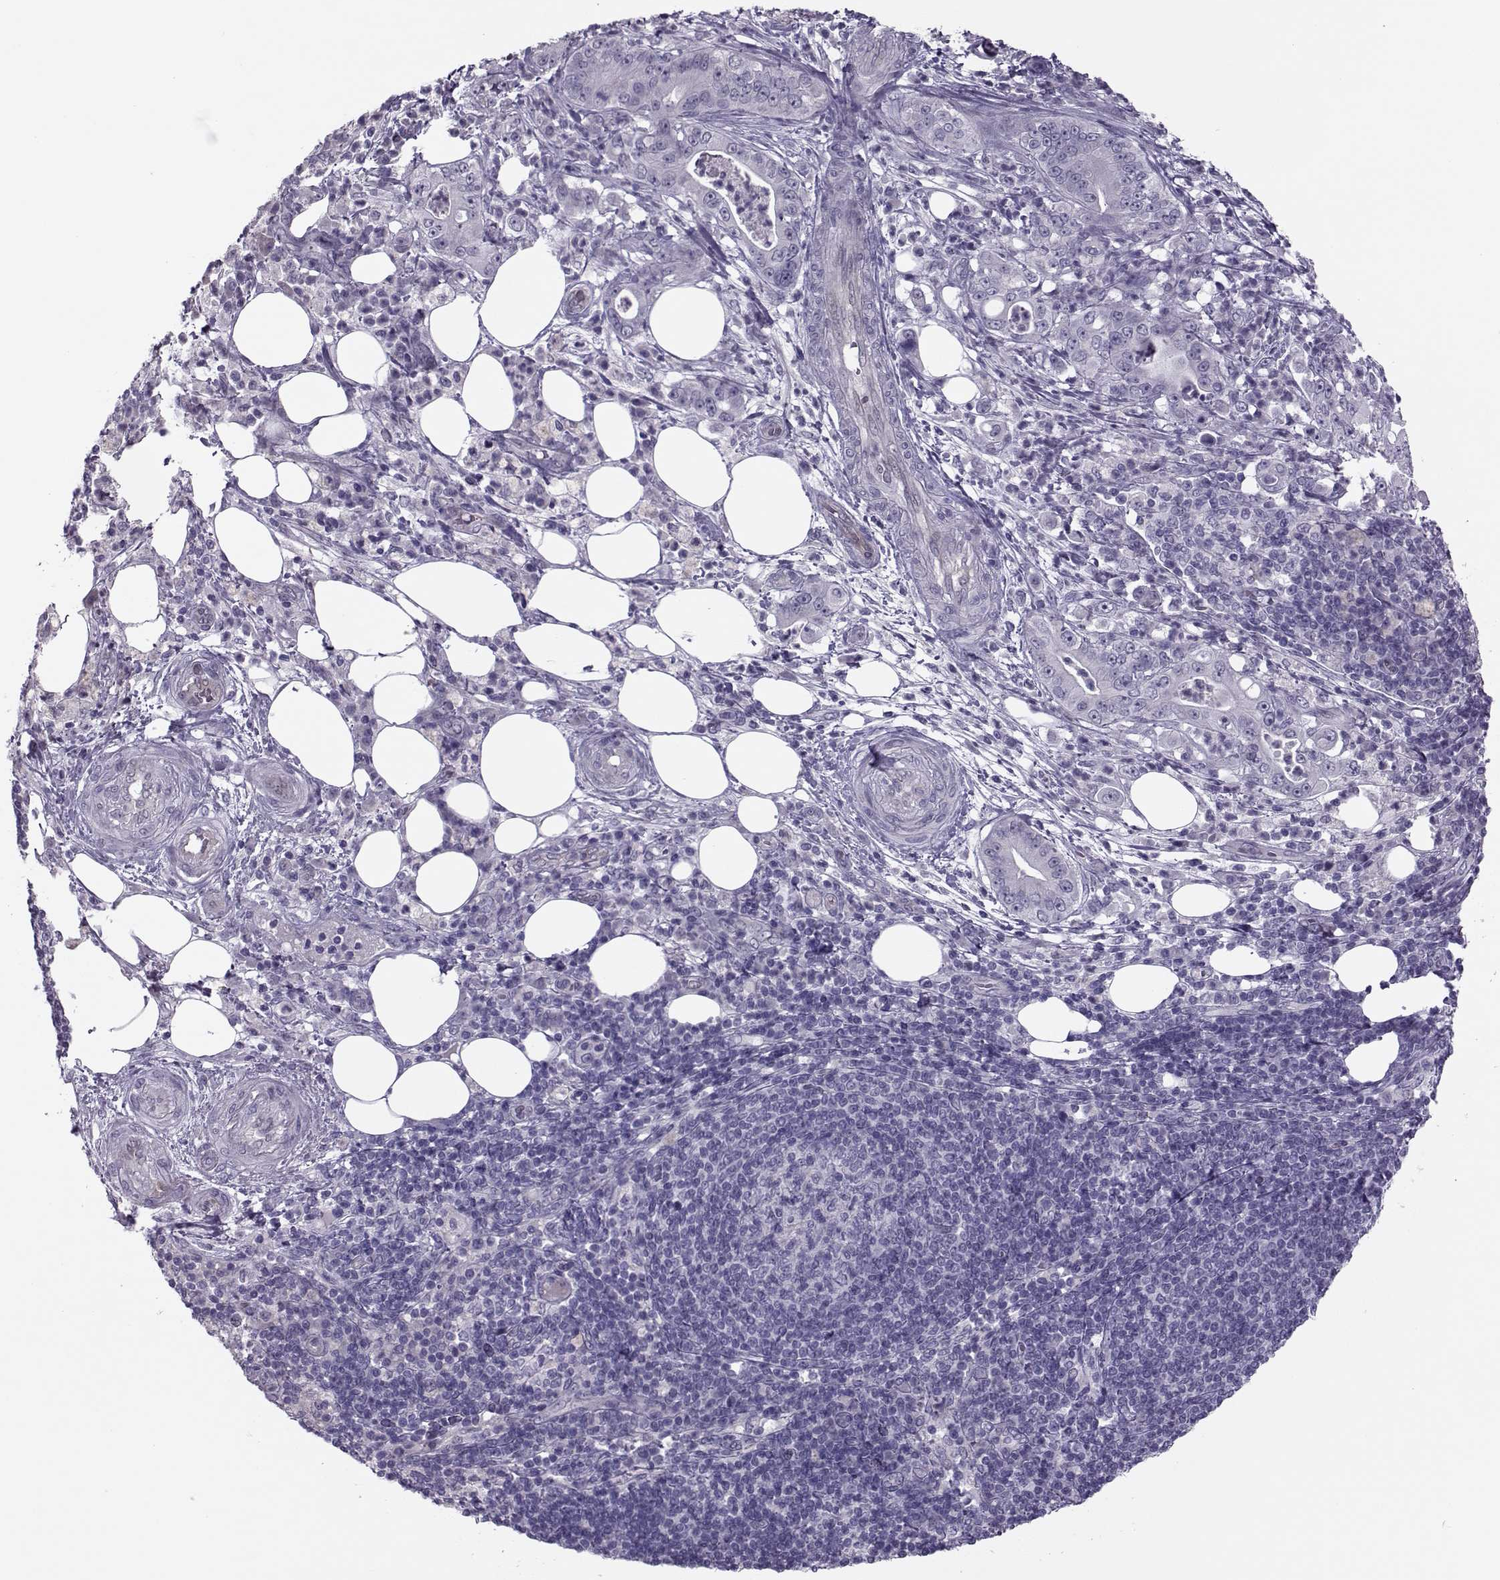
{"staining": {"intensity": "negative", "quantity": "none", "location": "none"}, "tissue": "pancreatic cancer", "cell_type": "Tumor cells", "image_type": "cancer", "snomed": [{"axis": "morphology", "description": "Adenocarcinoma, NOS"}, {"axis": "topography", "description": "Pancreas"}], "caption": "A micrograph of adenocarcinoma (pancreatic) stained for a protein shows no brown staining in tumor cells.", "gene": "ASRGL1", "patient": {"sex": "male", "age": 71}}